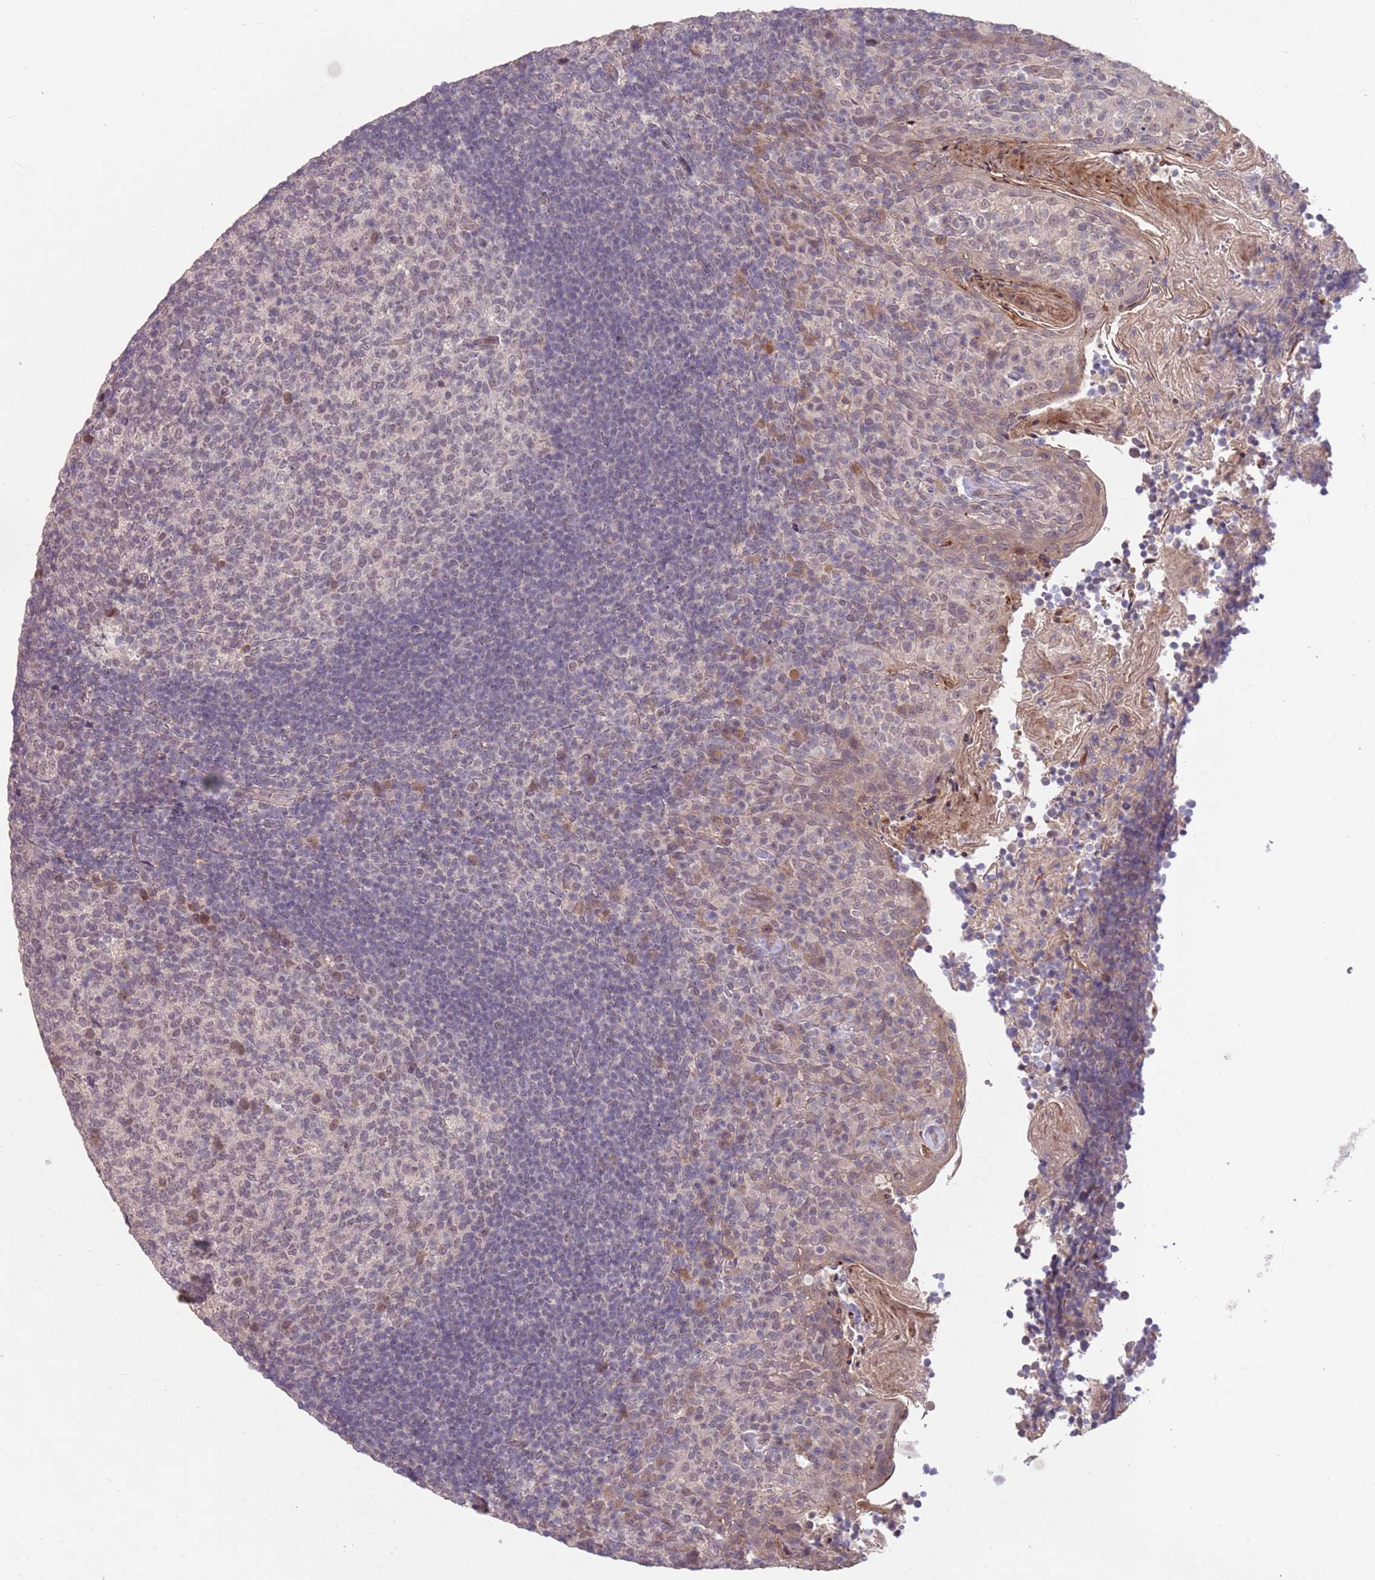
{"staining": {"intensity": "weak", "quantity": "<25%", "location": "cytoplasmic/membranous"}, "tissue": "tonsil", "cell_type": "Germinal center cells", "image_type": "normal", "snomed": [{"axis": "morphology", "description": "Normal tissue, NOS"}, {"axis": "topography", "description": "Tonsil"}], "caption": "DAB immunohistochemical staining of unremarkable tonsil shows no significant staining in germinal center cells.", "gene": "MEI1", "patient": {"sex": "female", "age": 10}}